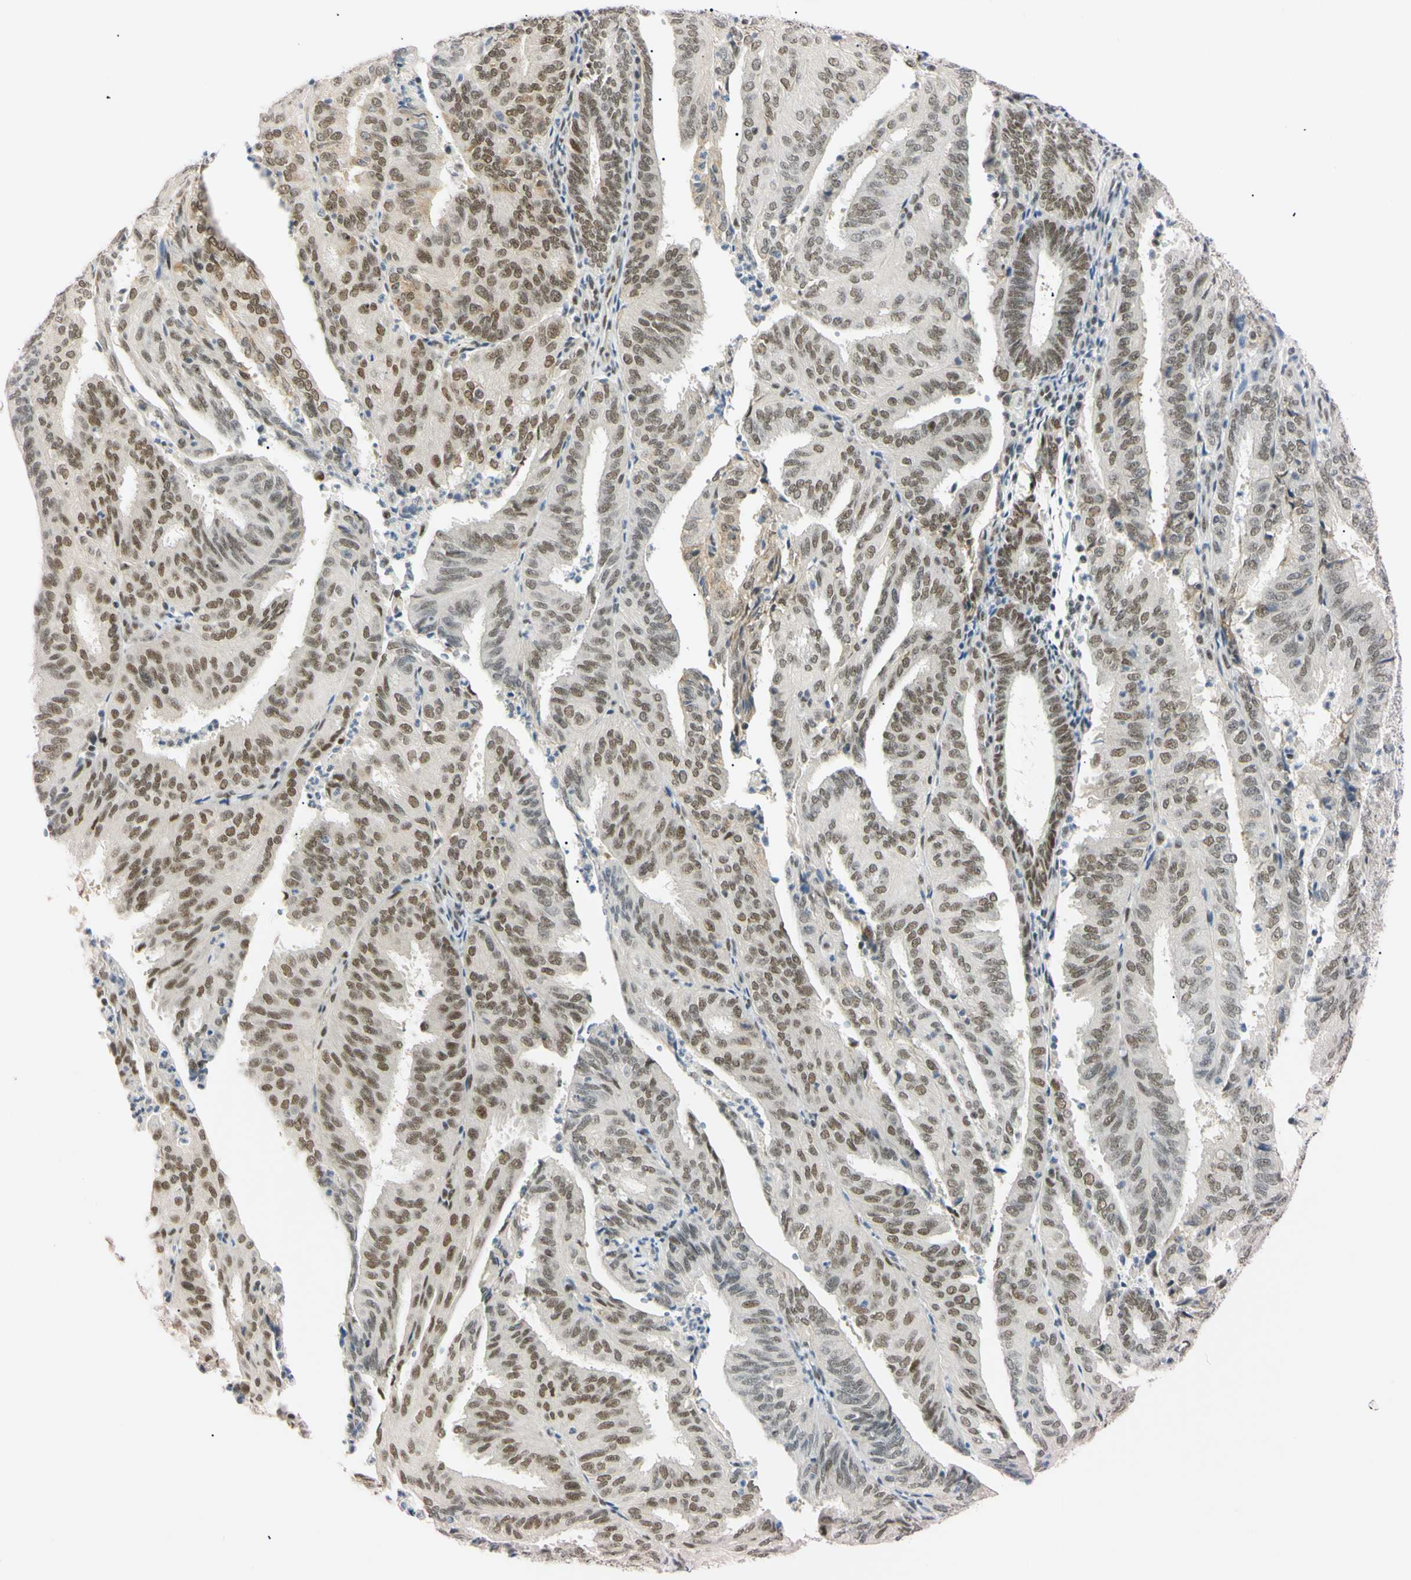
{"staining": {"intensity": "moderate", "quantity": ">75%", "location": "nuclear"}, "tissue": "endometrial cancer", "cell_type": "Tumor cells", "image_type": "cancer", "snomed": [{"axis": "morphology", "description": "Adenocarcinoma, NOS"}, {"axis": "topography", "description": "Uterus"}], "caption": "Immunohistochemistry (IHC) of endometrial adenocarcinoma exhibits medium levels of moderate nuclear staining in about >75% of tumor cells.", "gene": "ZNF134", "patient": {"sex": "female", "age": 60}}